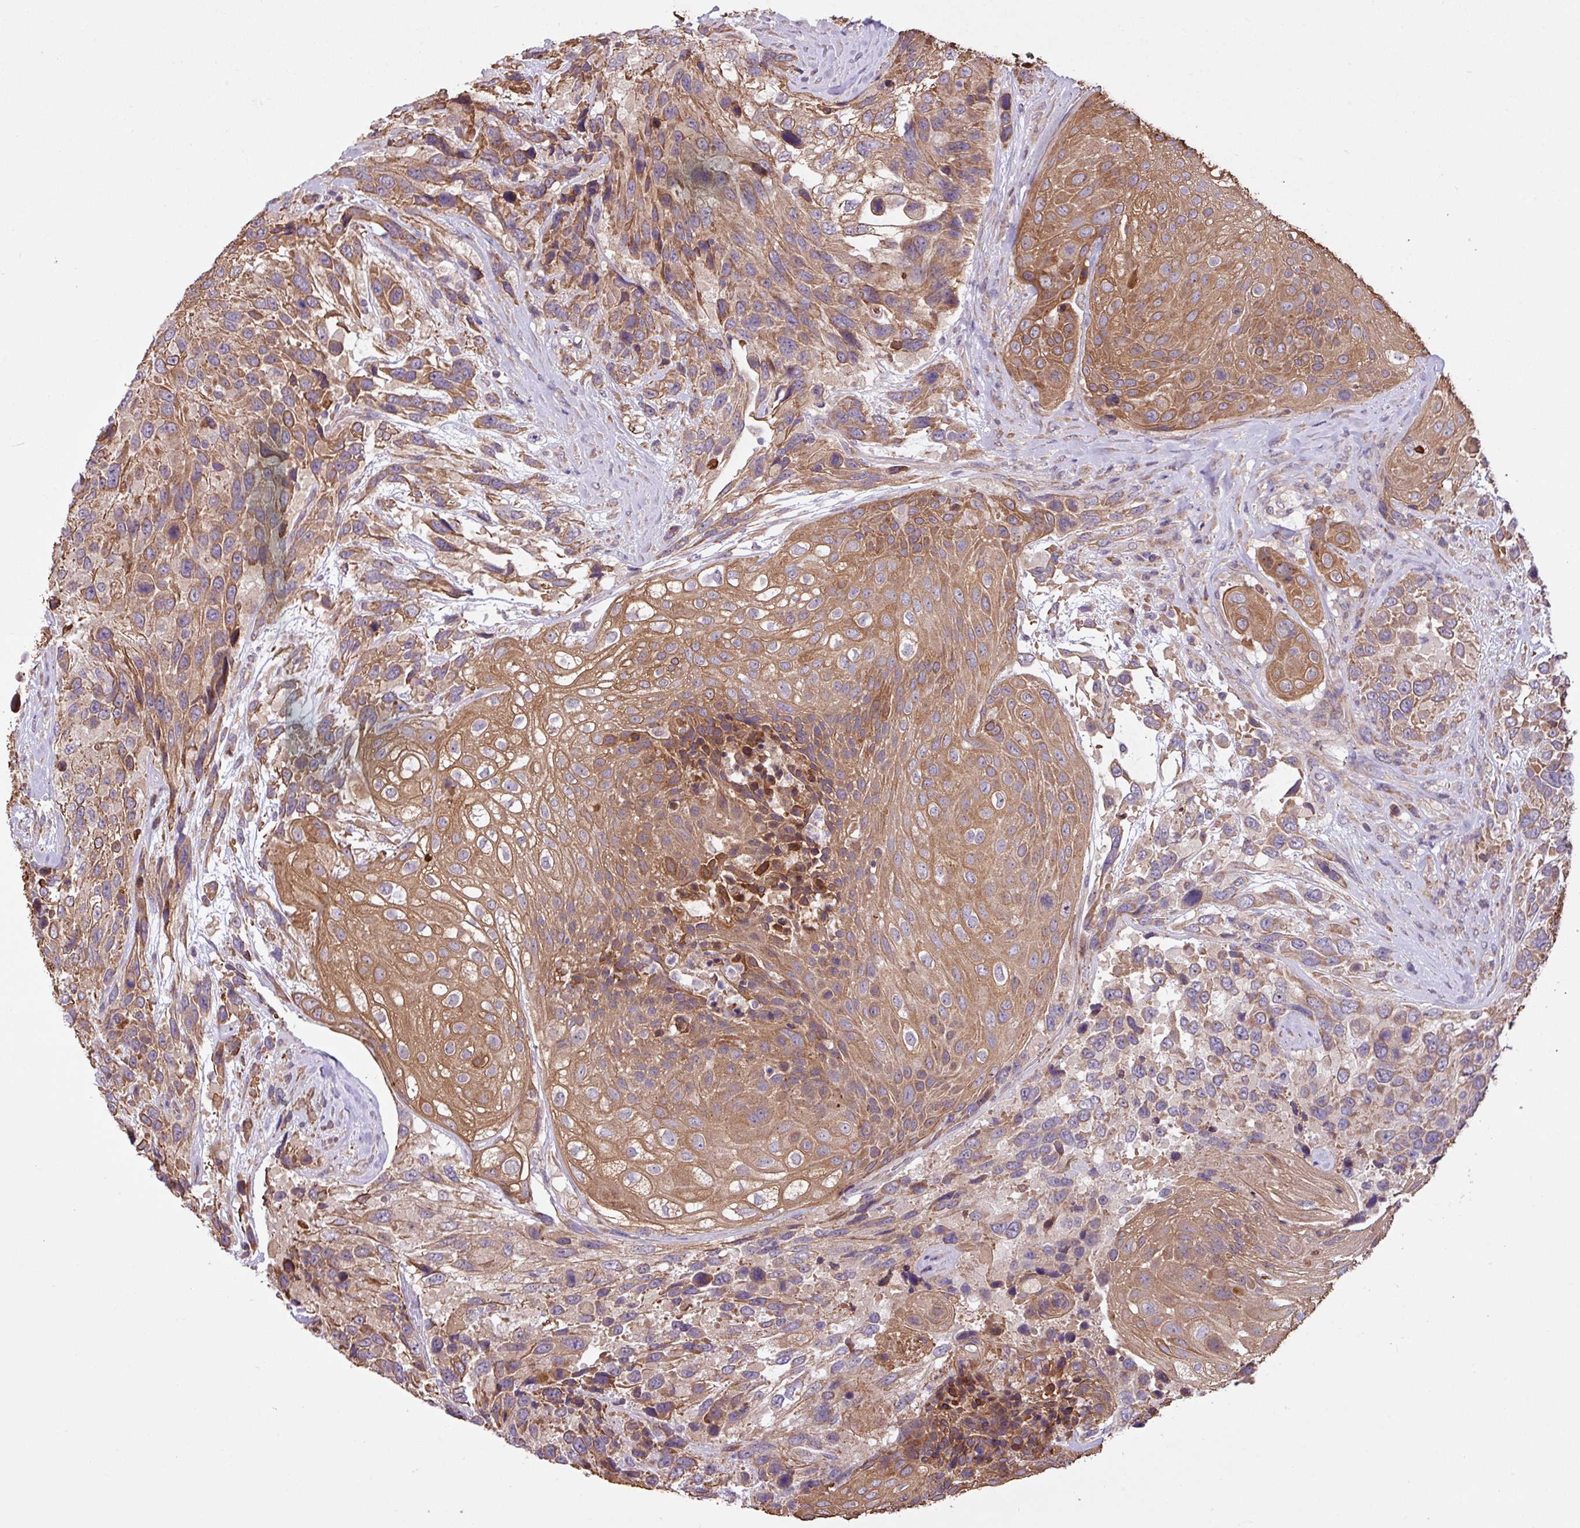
{"staining": {"intensity": "moderate", "quantity": ">75%", "location": "cytoplasmic/membranous"}, "tissue": "urothelial cancer", "cell_type": "Tumor cells", "image_type": "cancer", "snomed": [{"axis": "morphology", "description": "Urothelial carcinoma, High grade"}, {"axis": "topography", "description": "Urinary bladder"}], "caption": "High-power microscopy captured an immunohistochemistry (IHC) micrograph of urothelial cancer, revealing moderate cytoplasmic/membranous staining in about >75% of tumor cells. (Stains: DAB (3,3'-diaminobenzidine) in brown, nuclei in blue, Microscopy: brightfield microscopy at high magnification).", "gene": "TIMM10B", "patient": {"sex": "female", "age": 70}}